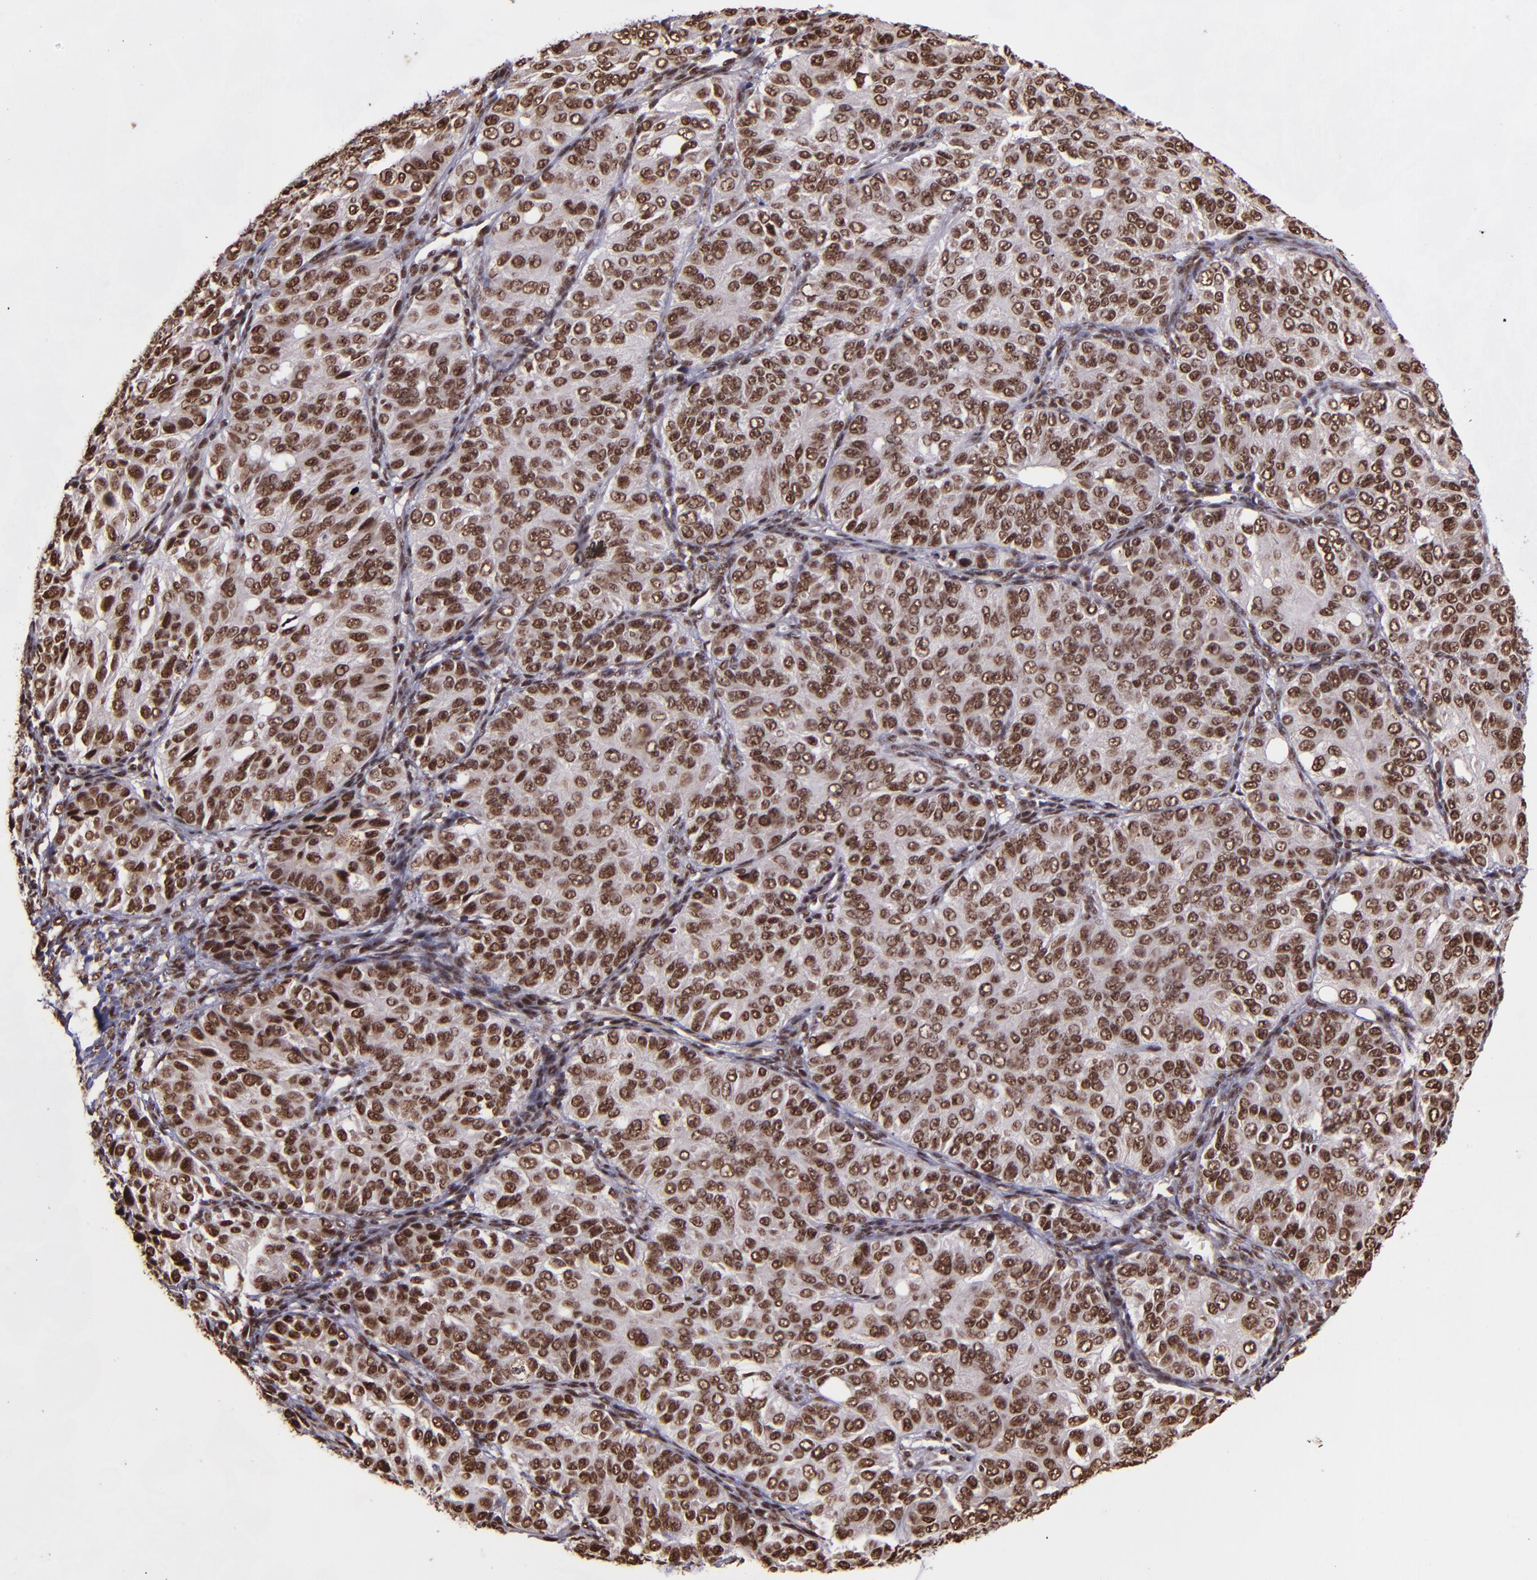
{"staining": {"intensity": "strong", "quantity": ">75%", "location": "nuclear"}, "tissue": "ovarian cancer", "cell_type": "Tumor cells", "image_type": "cancer", "snomed": [{"axis": "morphology", "description": "Carcinoma, endometroid"}, {"axis": "topography", "description": "Ovary"}], "caption": "Immunohistochemical staining of human endometroid carcinoma (ovarian) displays high levels of strong nuclear staining in about >75% of tumor cells.", "gene": "PQBP1", "patient": {"sex": "female", "age": 51}}